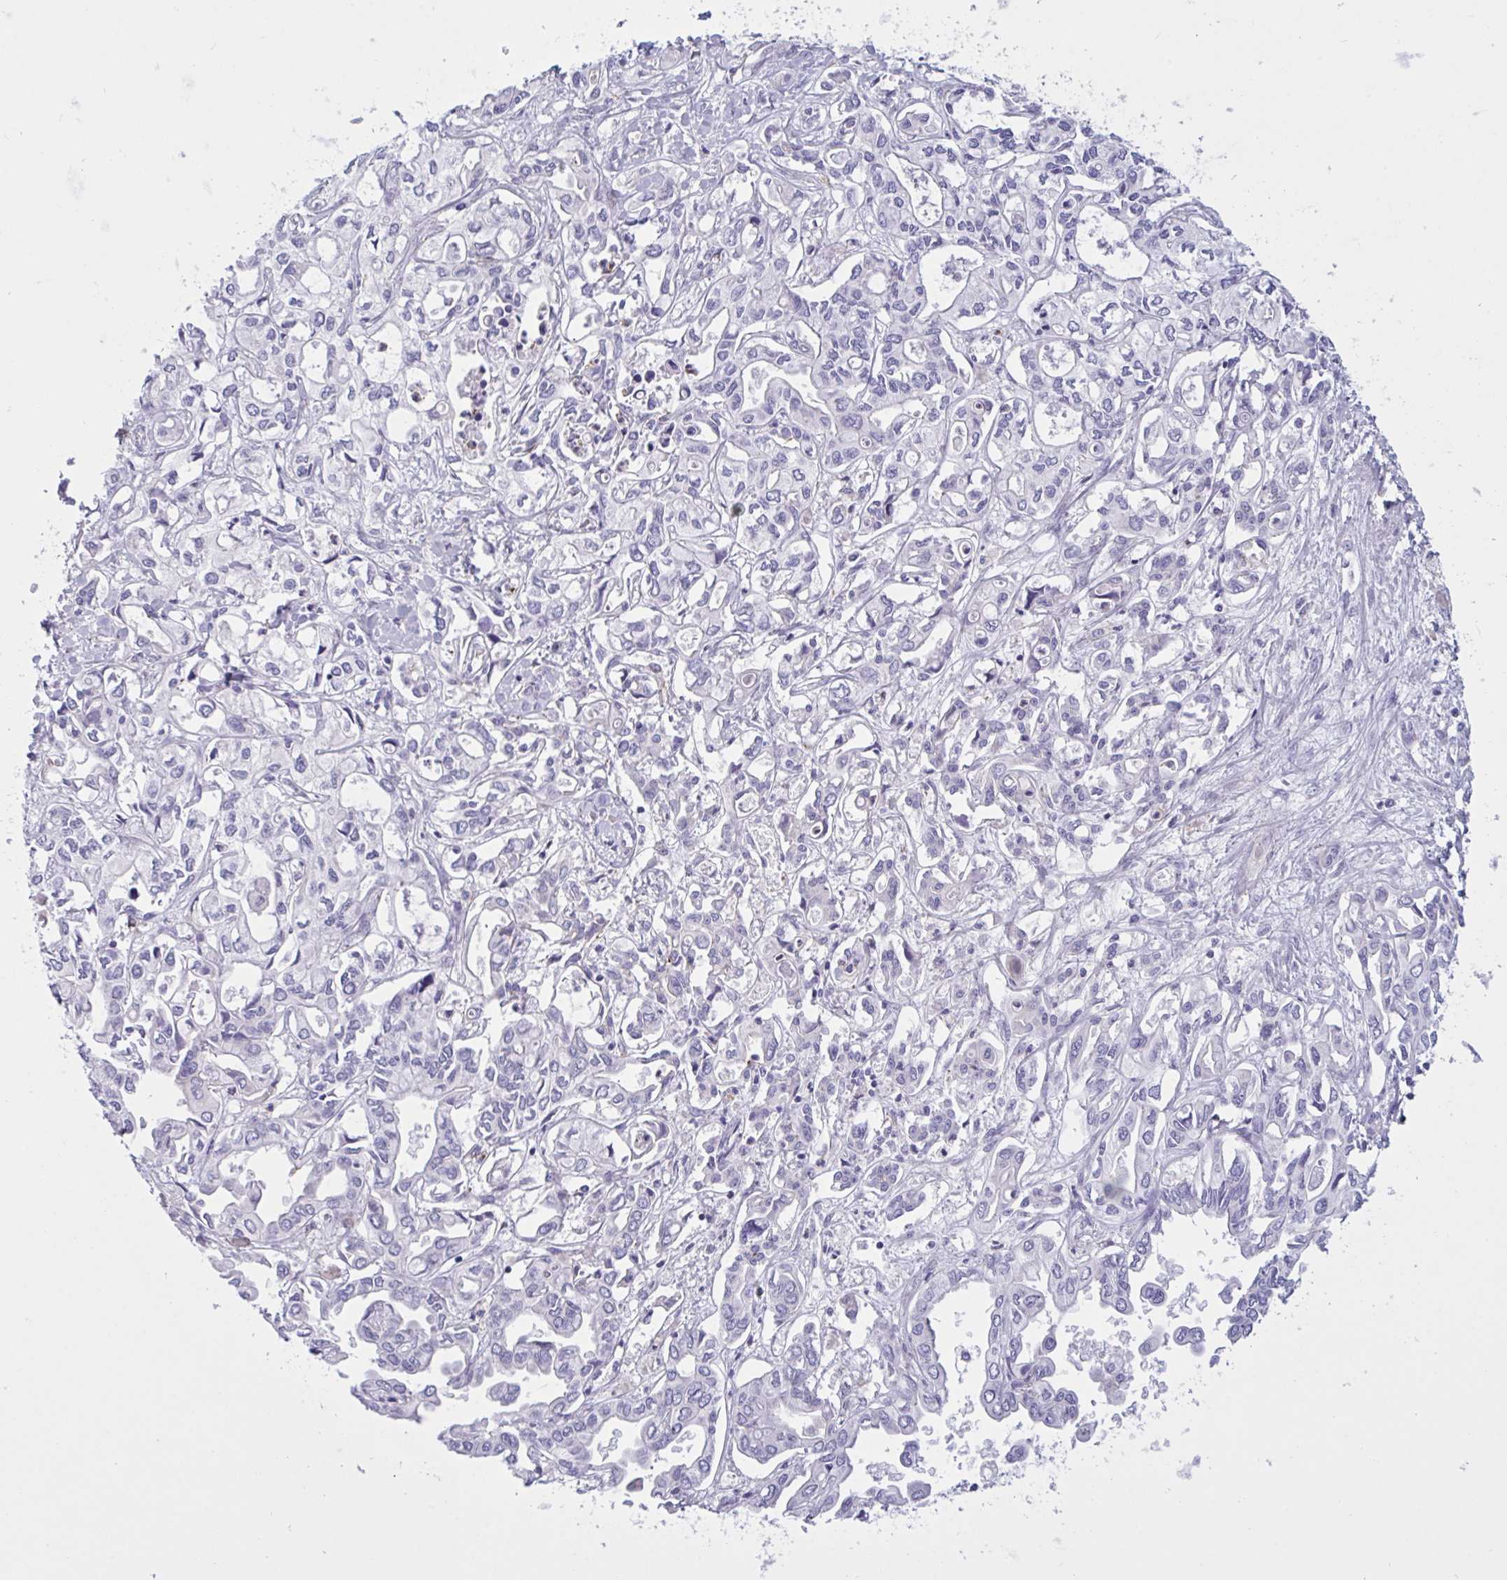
{"staining": {"intensity": "negative", "quantity": "none", "location": "none"}, "tissue": "liver cancer", "cell_type": "Tumor cells", "image_type": "cancer", "snomed": [{"axis": "morphology", "description": "Cholangiocarcinoma"}, {"axis": "topography", "description": "Liver"}], "caption": "This is an immunohistochemistry (IHC) photomicrograph of human liver cholangiocarcinoma. There is no expression in tumor cells.", "gene": "OXLD1", "patient": {"sex": "female", "age": 64}}